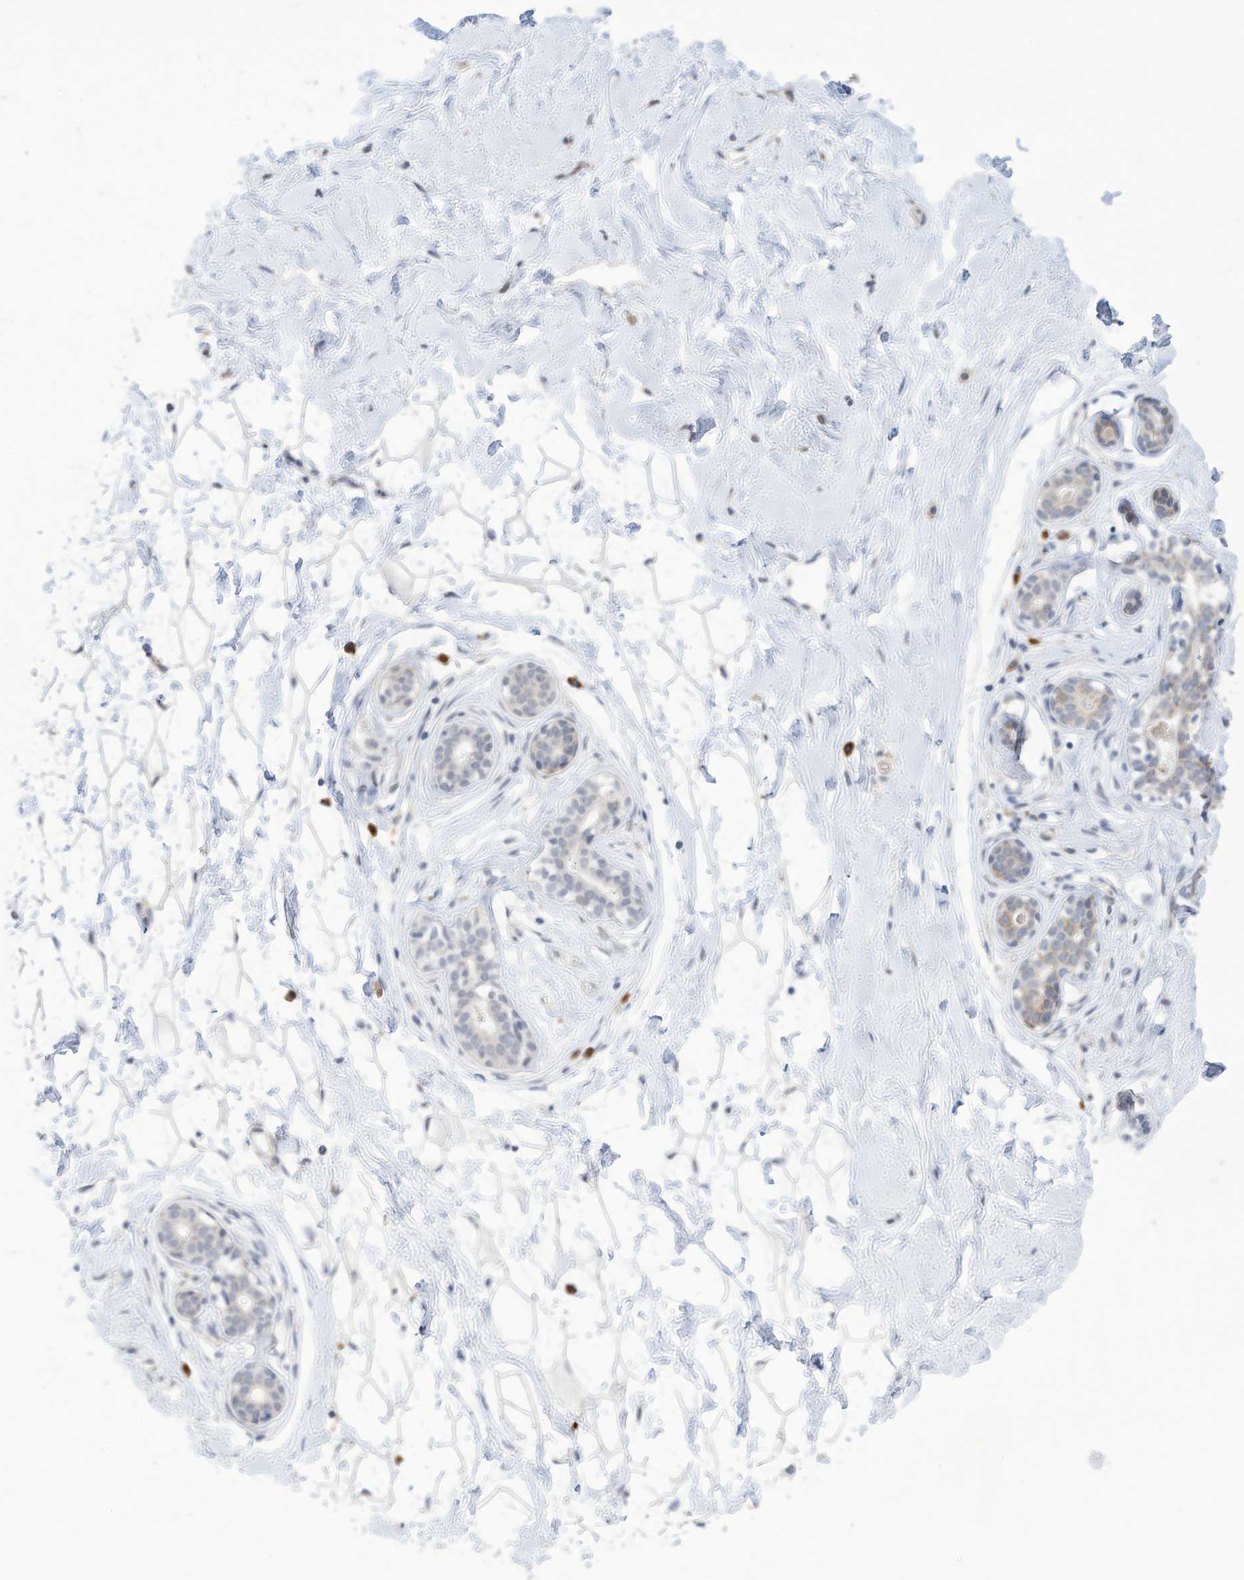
{"staining": {"intensity": "negative", "quantity": "none", "location": "none"}, "tissue": "breast", "cell_type": "Adipocytes", "image_type": "normal", "snomed": [{"axis": "morphology", "description": "Normal tissue, NOS"}, {"axis": "morphology", "description": "Adenoma, NOS"}, {"axis": "topography", "description": "Breast"}], "caption": "The image reveals no significant positivity in adipocytes of breast. (Immunohistochemistry (ihc), brightfield microscopy, high magnification).", "gene": "ZNF292", "patient": {"sex": "female", "age": 23}}